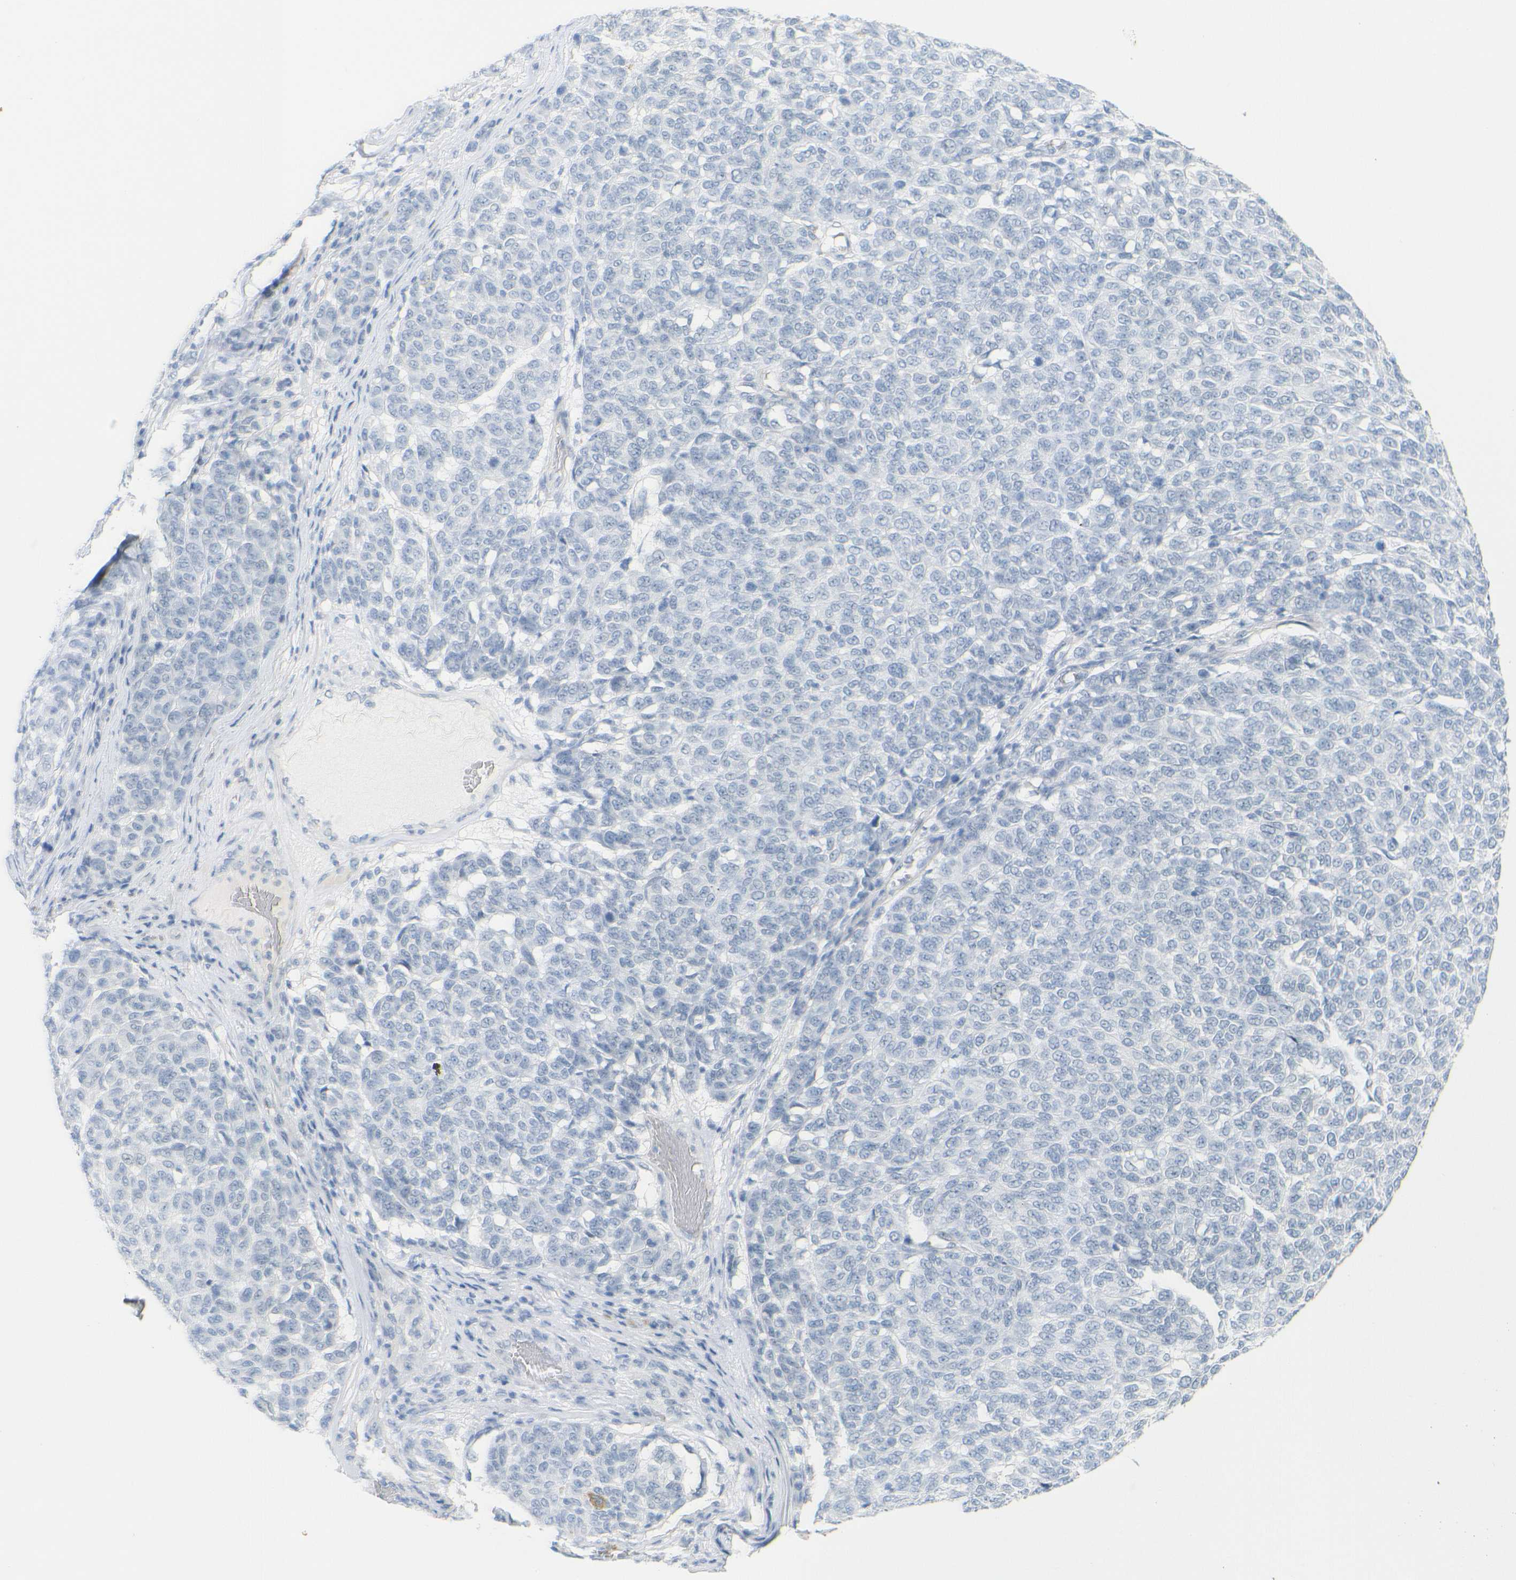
{"staining": {"intensity": "negative", "quantity": "none", "location": "none"}, "tissue": "melanoma", "cell_type": "Tumor cells", "image_type": "cancer", "snomed": [{"axis": "morphology", "description": "Malignant melanoma, NOS"}, {"axis": "topography", "description": "Skin"}], "caption": "This is an IHC image of melanoma. There is no positivity in tumor cells.", "gene": "OPN1SW", "patient": {"sex": "male", "age": 59}}